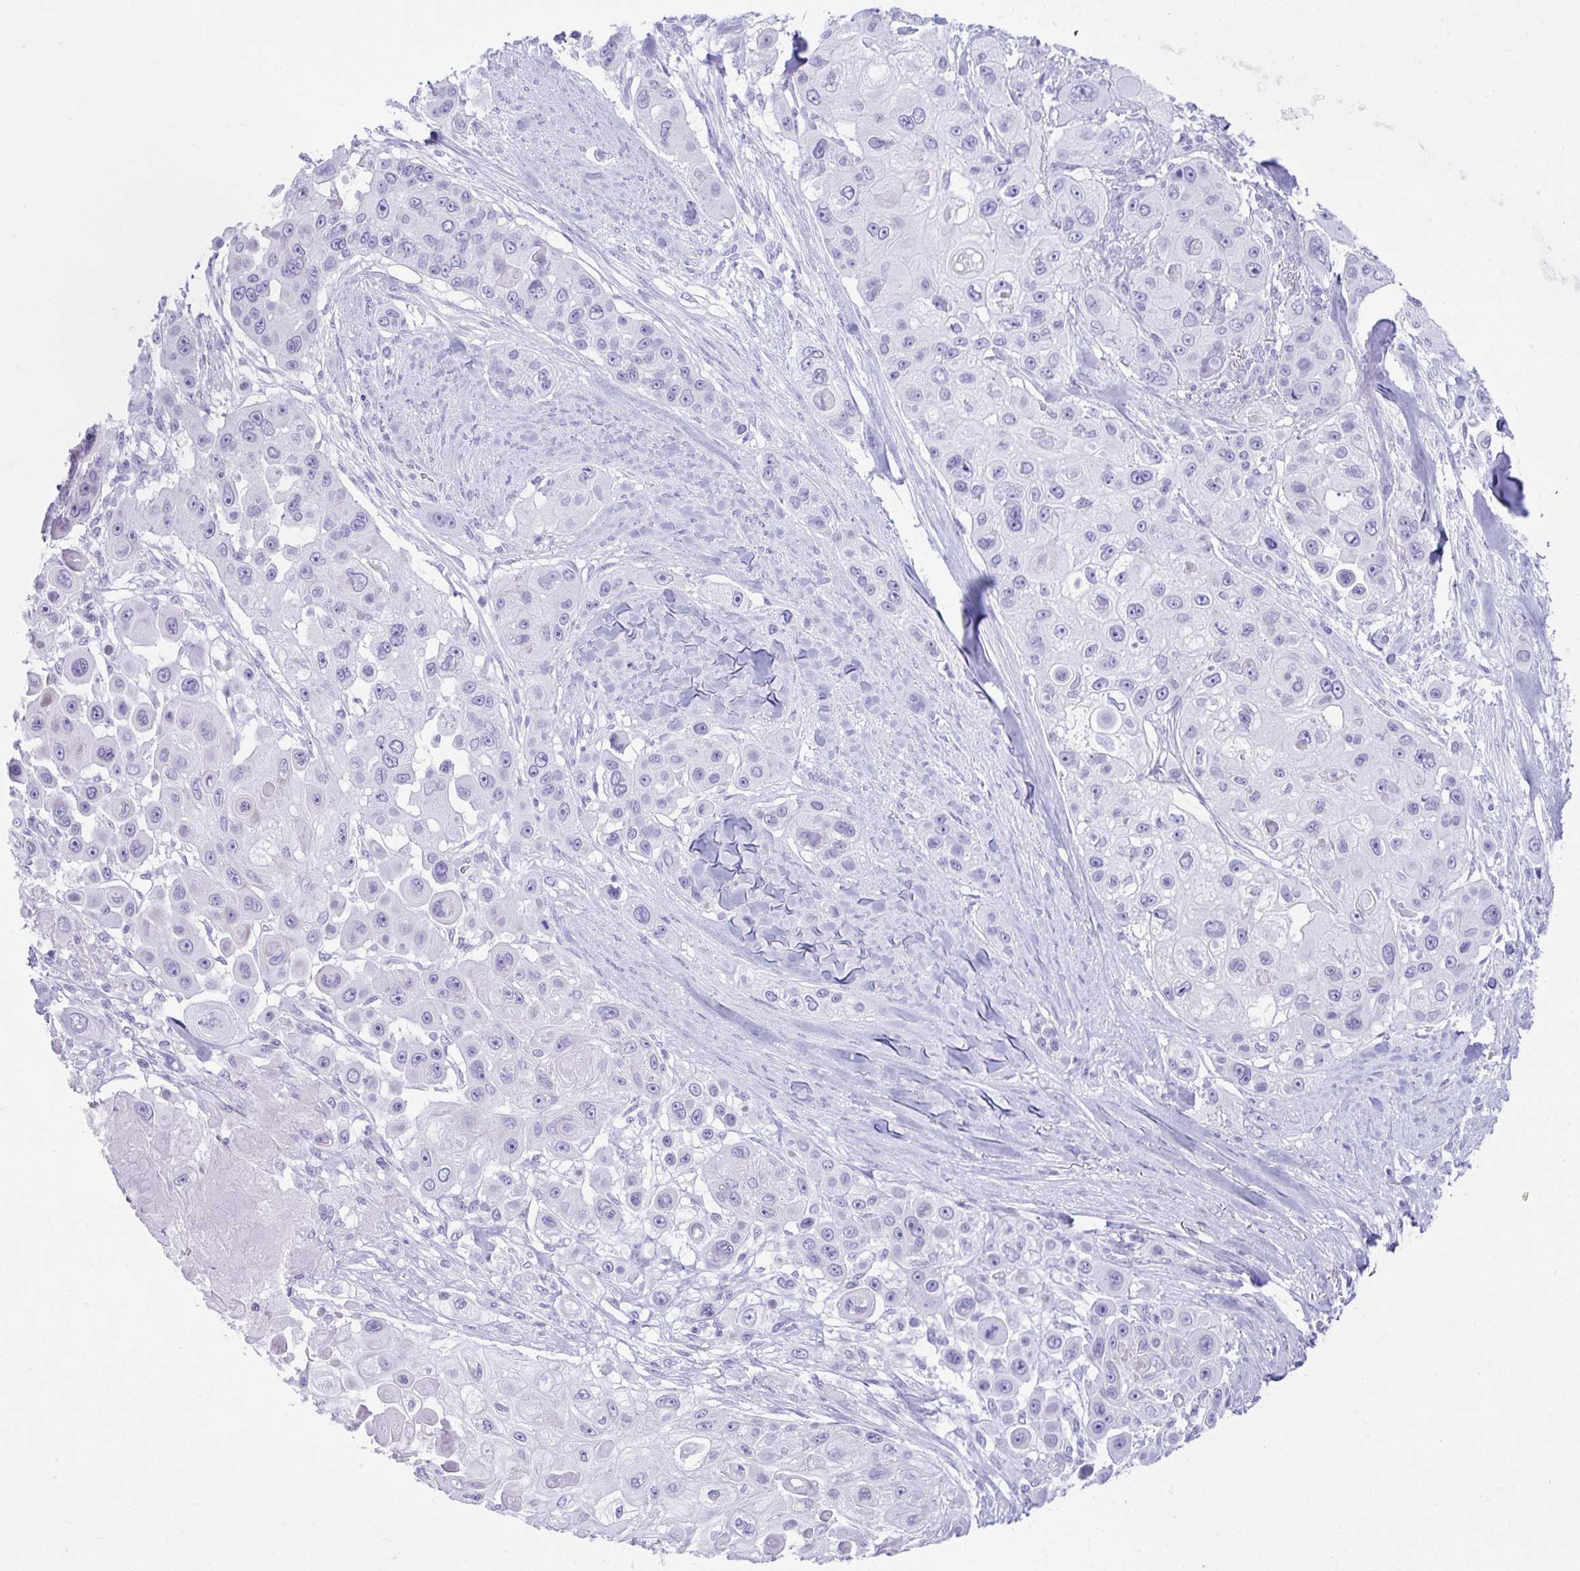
{"staining": {"intensity": "negative", "quantity": "none", "location": "none"}, "tissue": "skin cancer", "cell_type": "Tumor cells", "image_type": "cancer", "snomed": [{"axis": "morphology", "description": "Squamous cell carcinoma, NOS"}, {"axis": "topography", "description": "Skin"}], "caption": "DAB immunohistochemical staining of squamous cell carcinoma (skin) shows no significant staining in tumor cells.", "gene": "PSCA", "patient": {"sex": "male", "age": 67}}